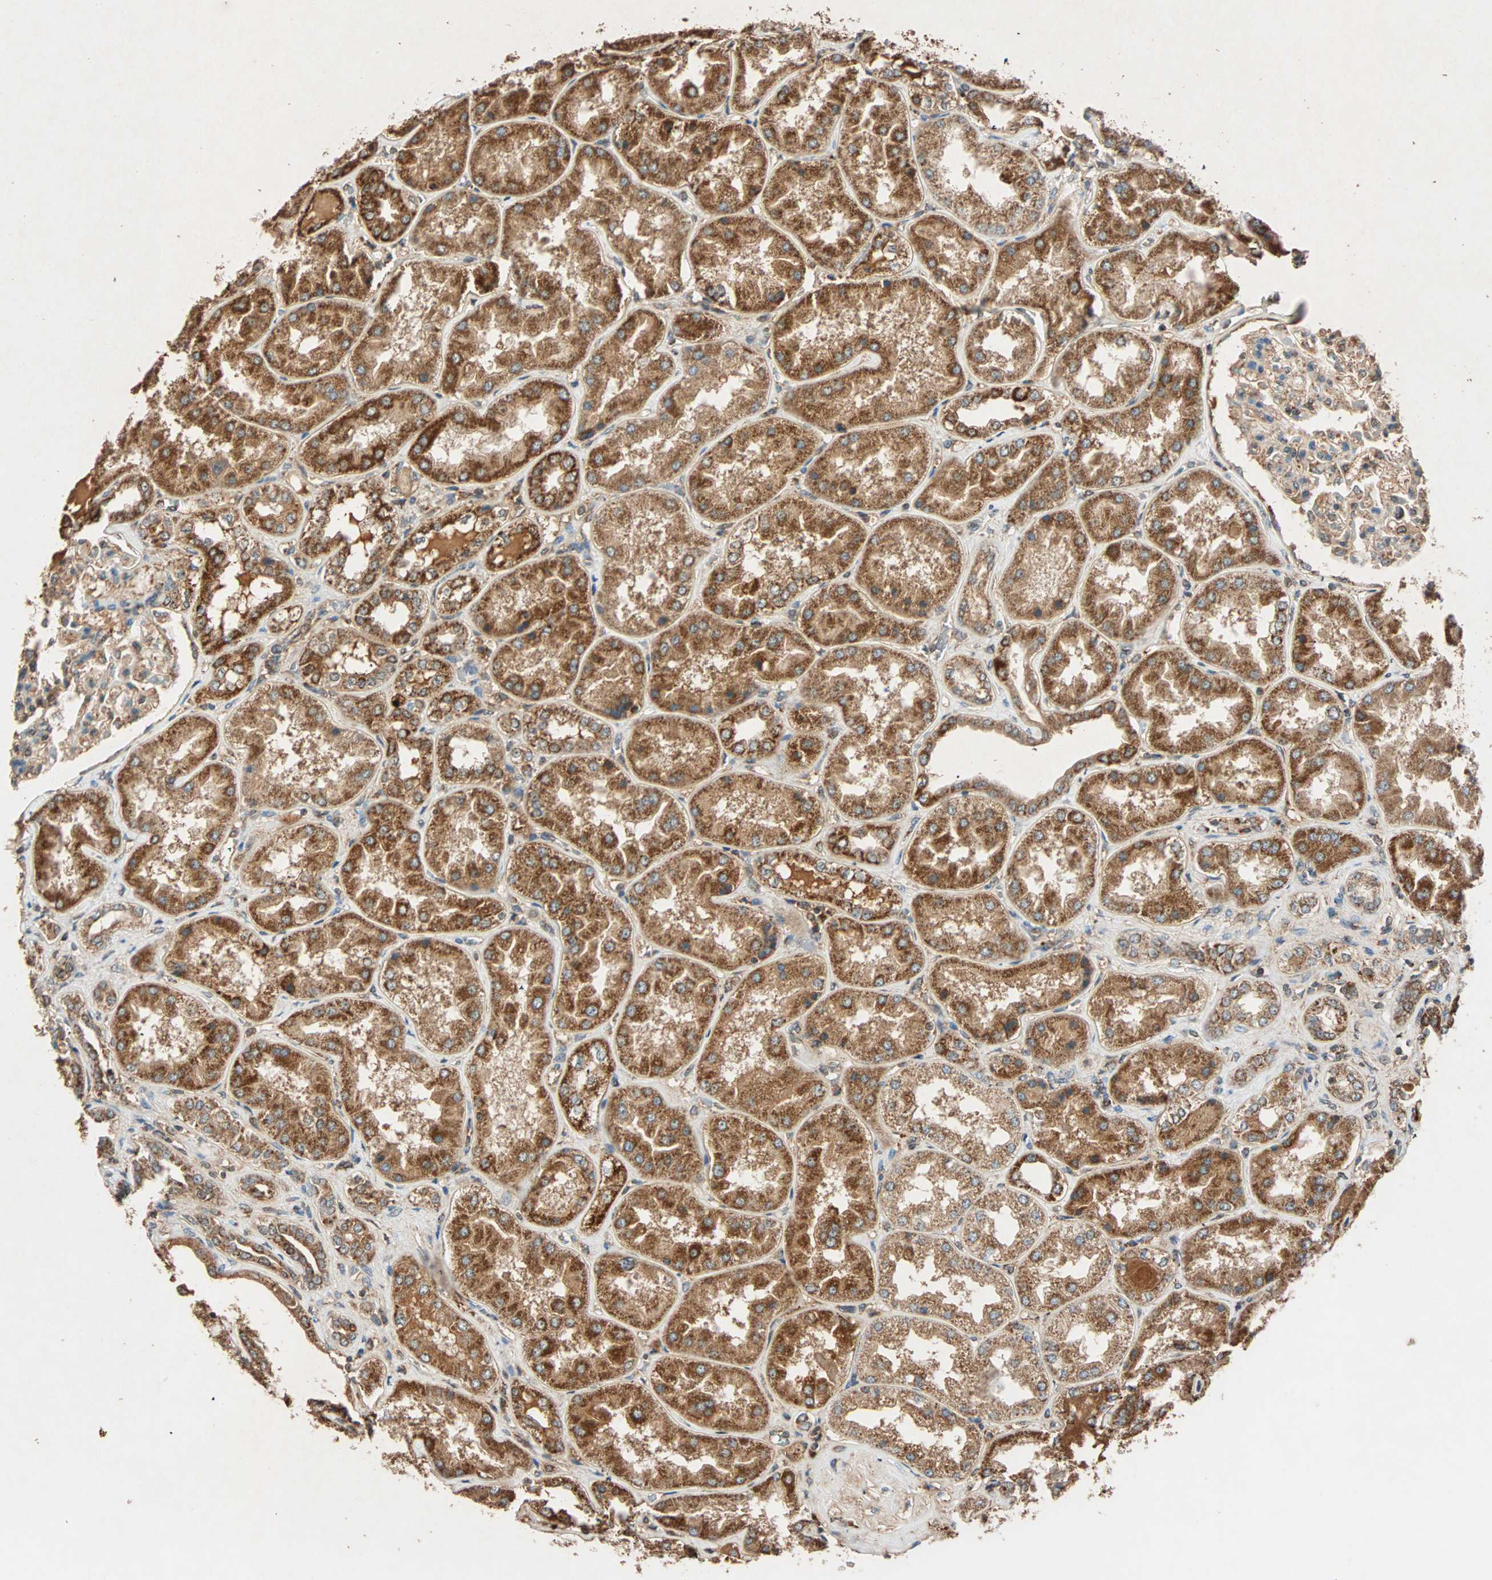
{"staining": {"intensity": "moderate", "quantity": ">75%", "location": "cytoplasmic/membranous"}, "tissue": "kidney", "cell_type": "Cells in glomeruli", "image_type": "normal", "snomed": [{"axis": "morphology", "description": "Normal tissue, NOS"}, {"axis": "topography", "description": "Kidney"}], "caption": "Immunohistochemical staining of normal kidney shows moderate cytoplasmic/membranous protein expression in approximately >75% of cells in glomeruli.", "gene": "MAPK1", "patient": {"sex": "female", "age": 56}}